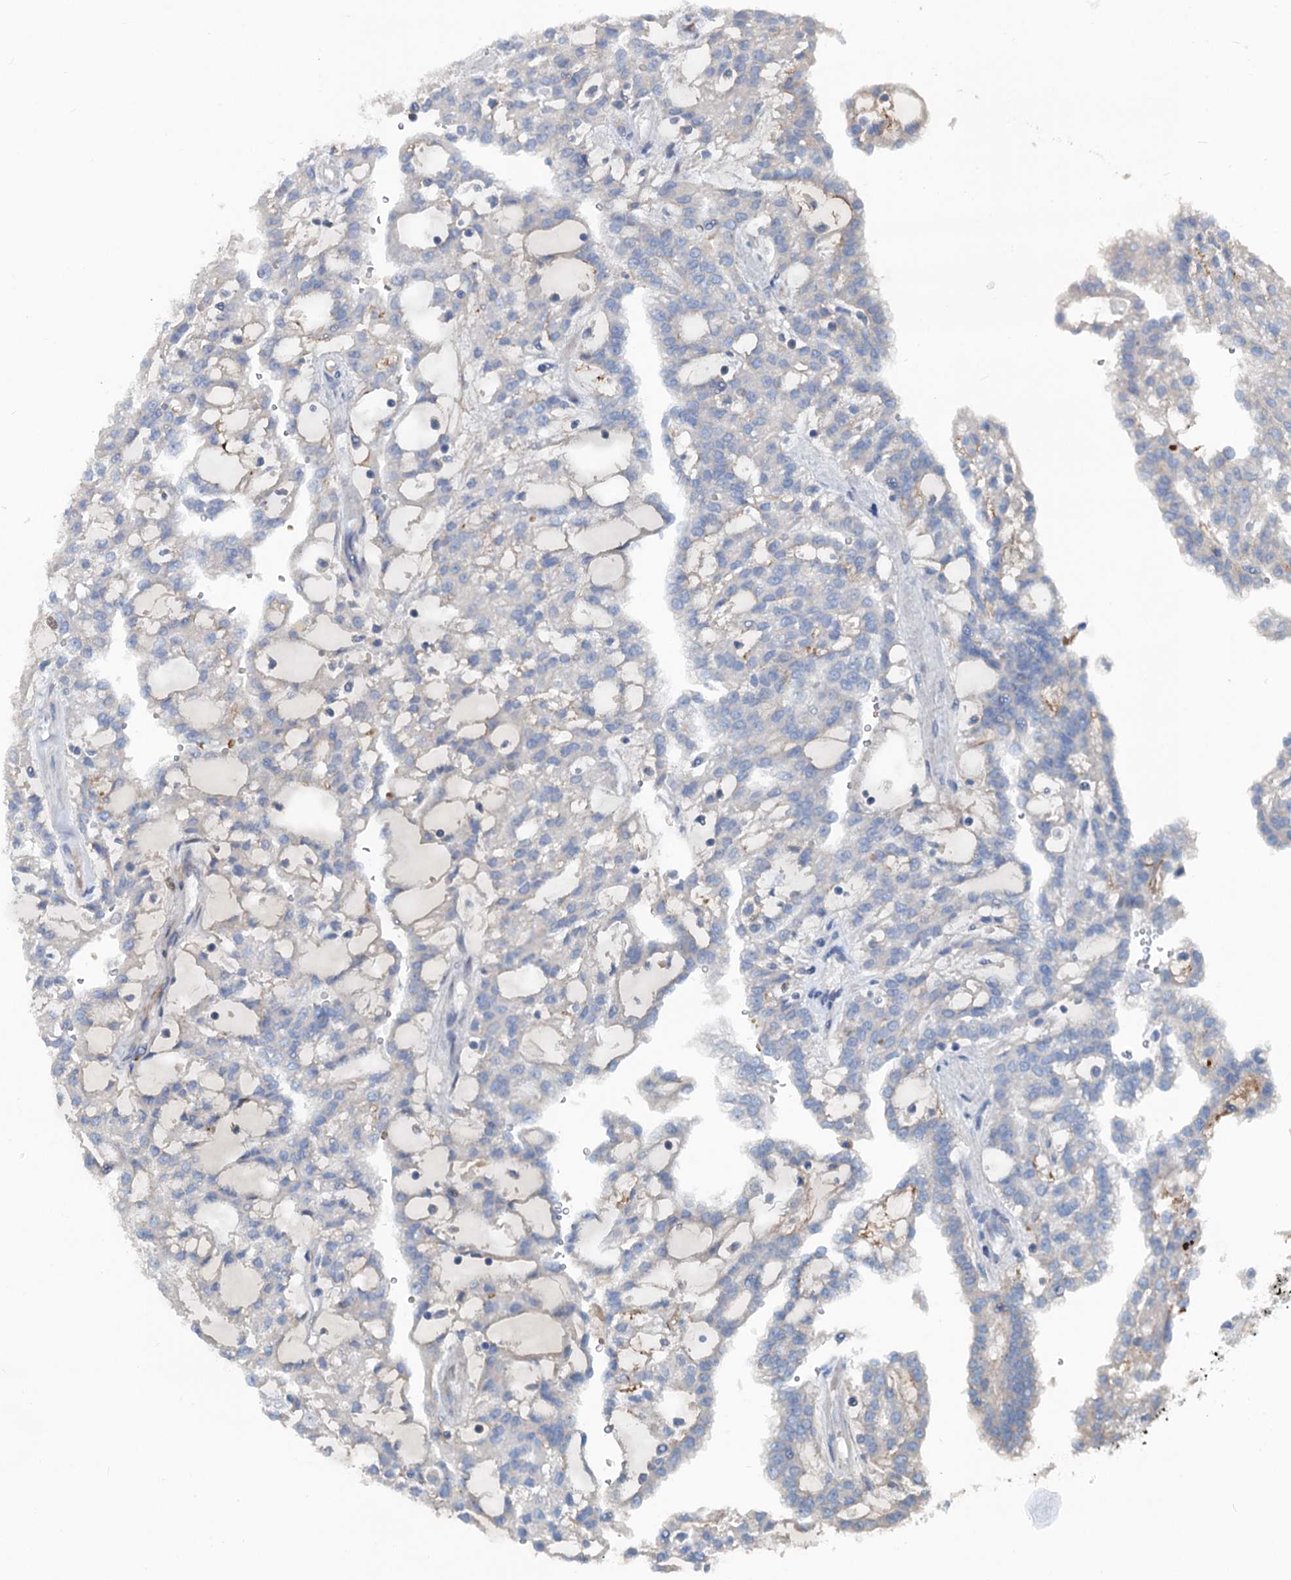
{"staining": {"intensity": "negative", "quantity": "none", "location": "none"}, "tissue": "renal cancer", "cell_type": "Tumor cells", "image_type": "cancer", "snomed": [{"axis": "morphology", "description": "Adenocarcinoma, NOS"}, {"axis": "topography", "description": "Kidney"}], "caption": "IHC micrograph of neoplastic tissue: human renal adenocarcinoma stained with DAB (3,3'-diaminobenzidine) reveals no significant protein positivity in tumor cells. (DAB immunohistochemistry with hematoxylin counter stain).", "gene": "TEDC1", "patient": {"sex": "male", "age": 63}}